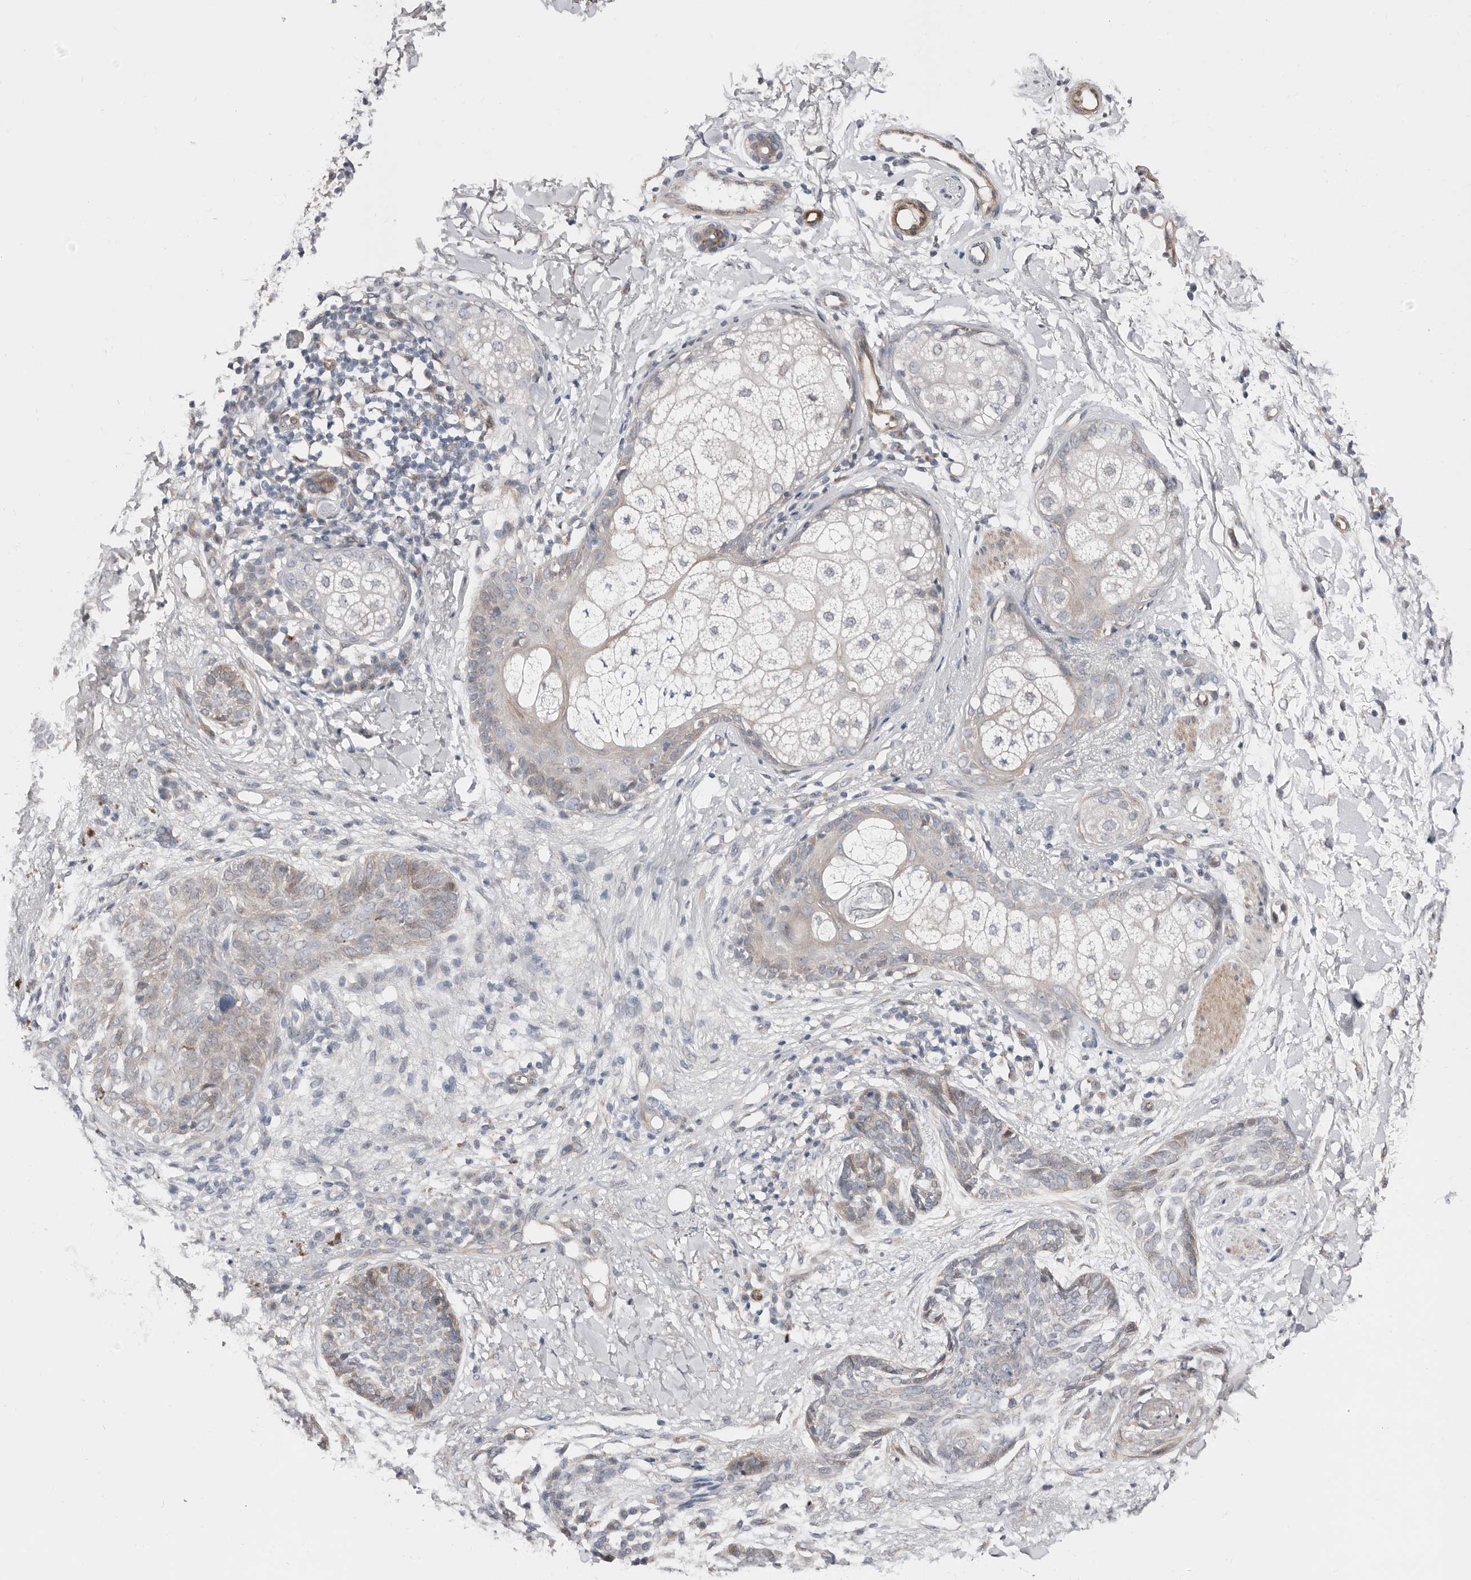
{"staining": {"intensity": "weak", "quantity": "<25%", "location": "cytoplasmic/membranous"}, "tissue": "skin cancer", "cell_type": "Tumor cells", "image_type": "cancer", "snomed": [{"axis": "morphology", "description": "Basal cell carcinoma"}, {"axis": "topography", "description": "Skin"}], "caption": "Tumor cells are negative for protein expression in human skin basal cell carcinoma.", "gene": "ASRGL1", "patient": {"sex": "male", "age": 85}}